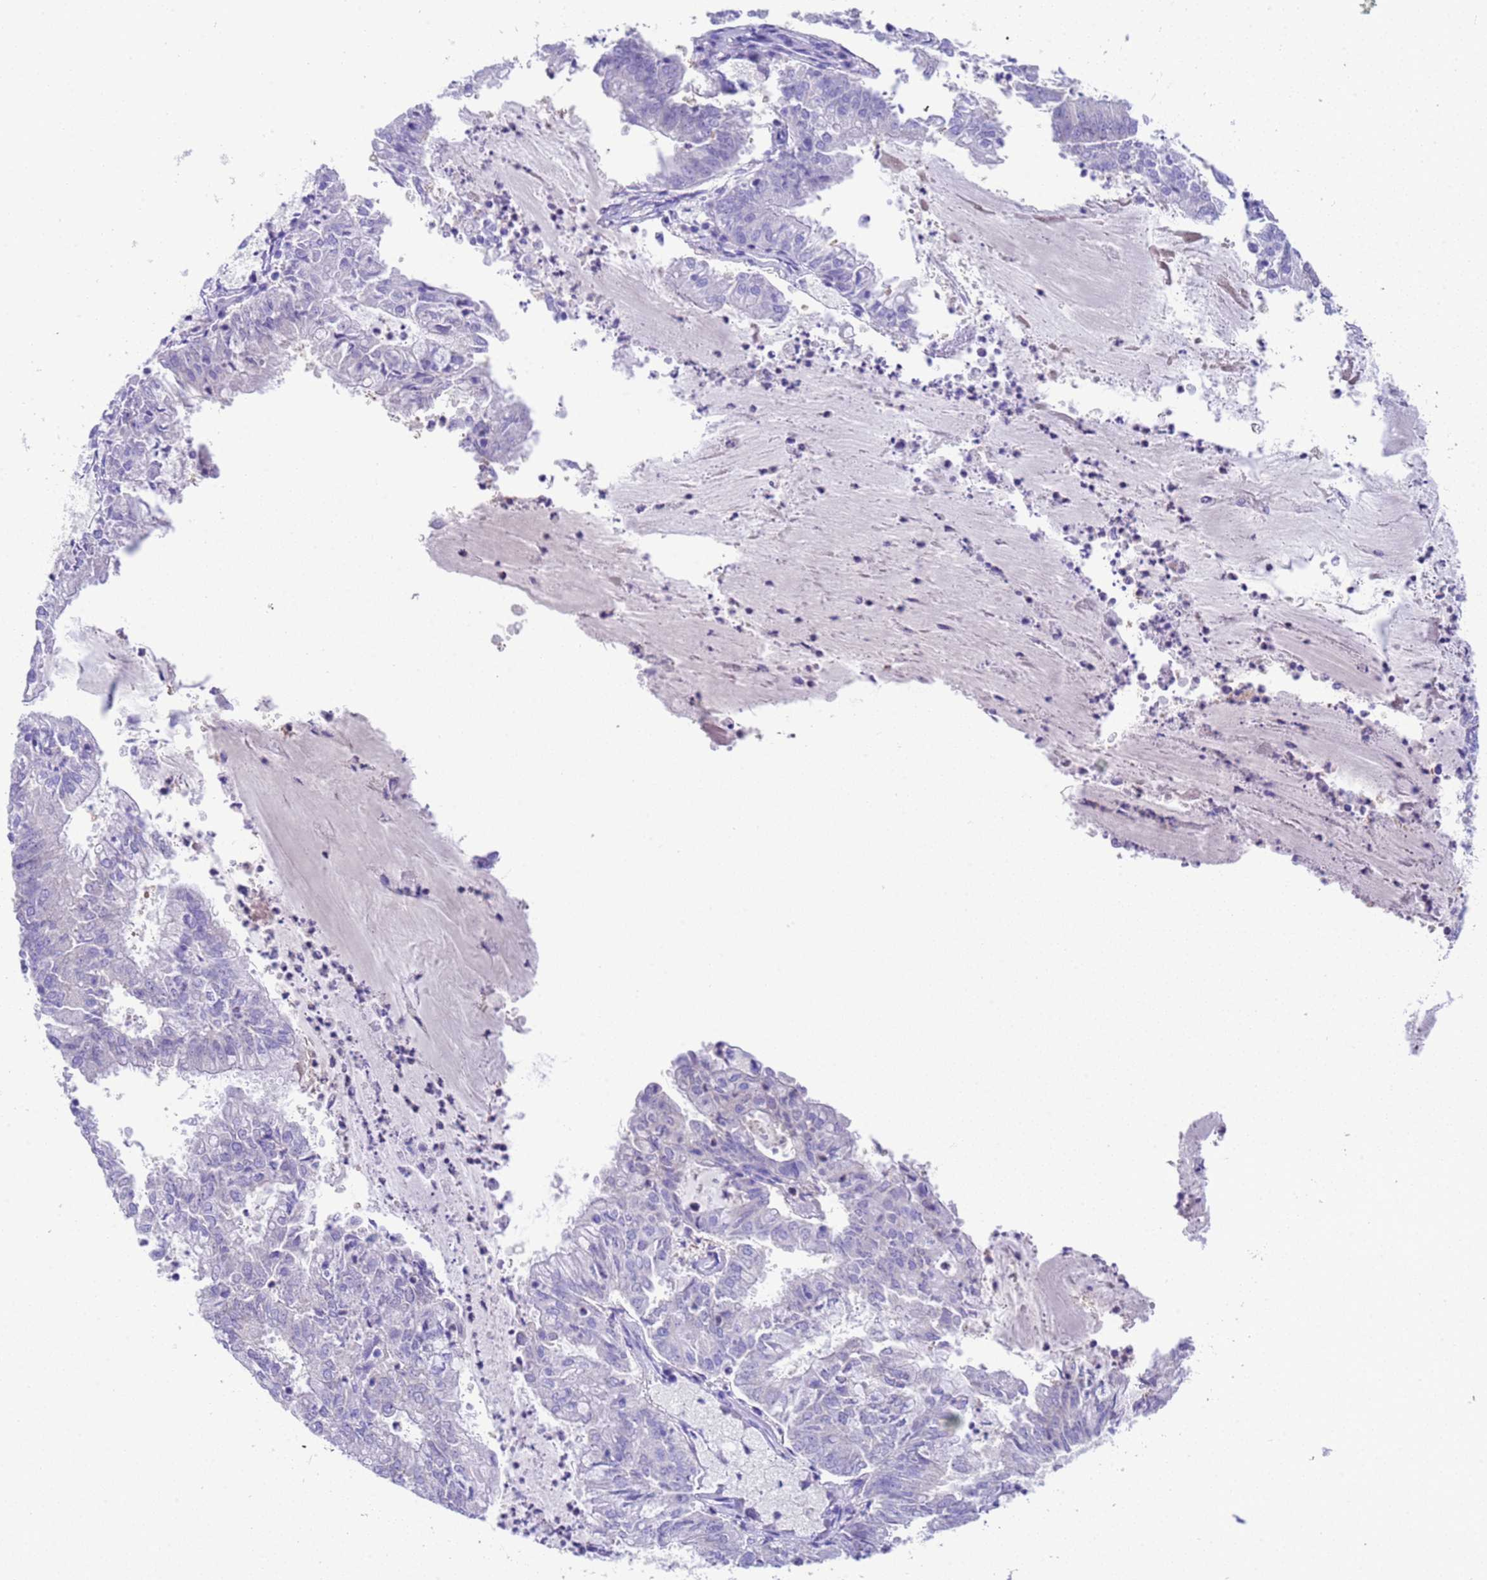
{"staining": {"intensity": "negative", "quantity": "none", "location": "none"}, "tissue": "endometrial cancer", "cell_type": "Tumor cells", "image_type": "cancer", "snomed": [{"axis": "morphology", "description": "Adenocarcinoma, NOS"}, {"axis": "topography", "description": "Endometrium"}], "caption": "IHC micrograph of human endometrial cancer stained for a protein (brown), which displays no positivity in tumor cells. Nuclei are stained in blue.", "gene": "USP38", "patient": {"sex": "female", "age": 57}}